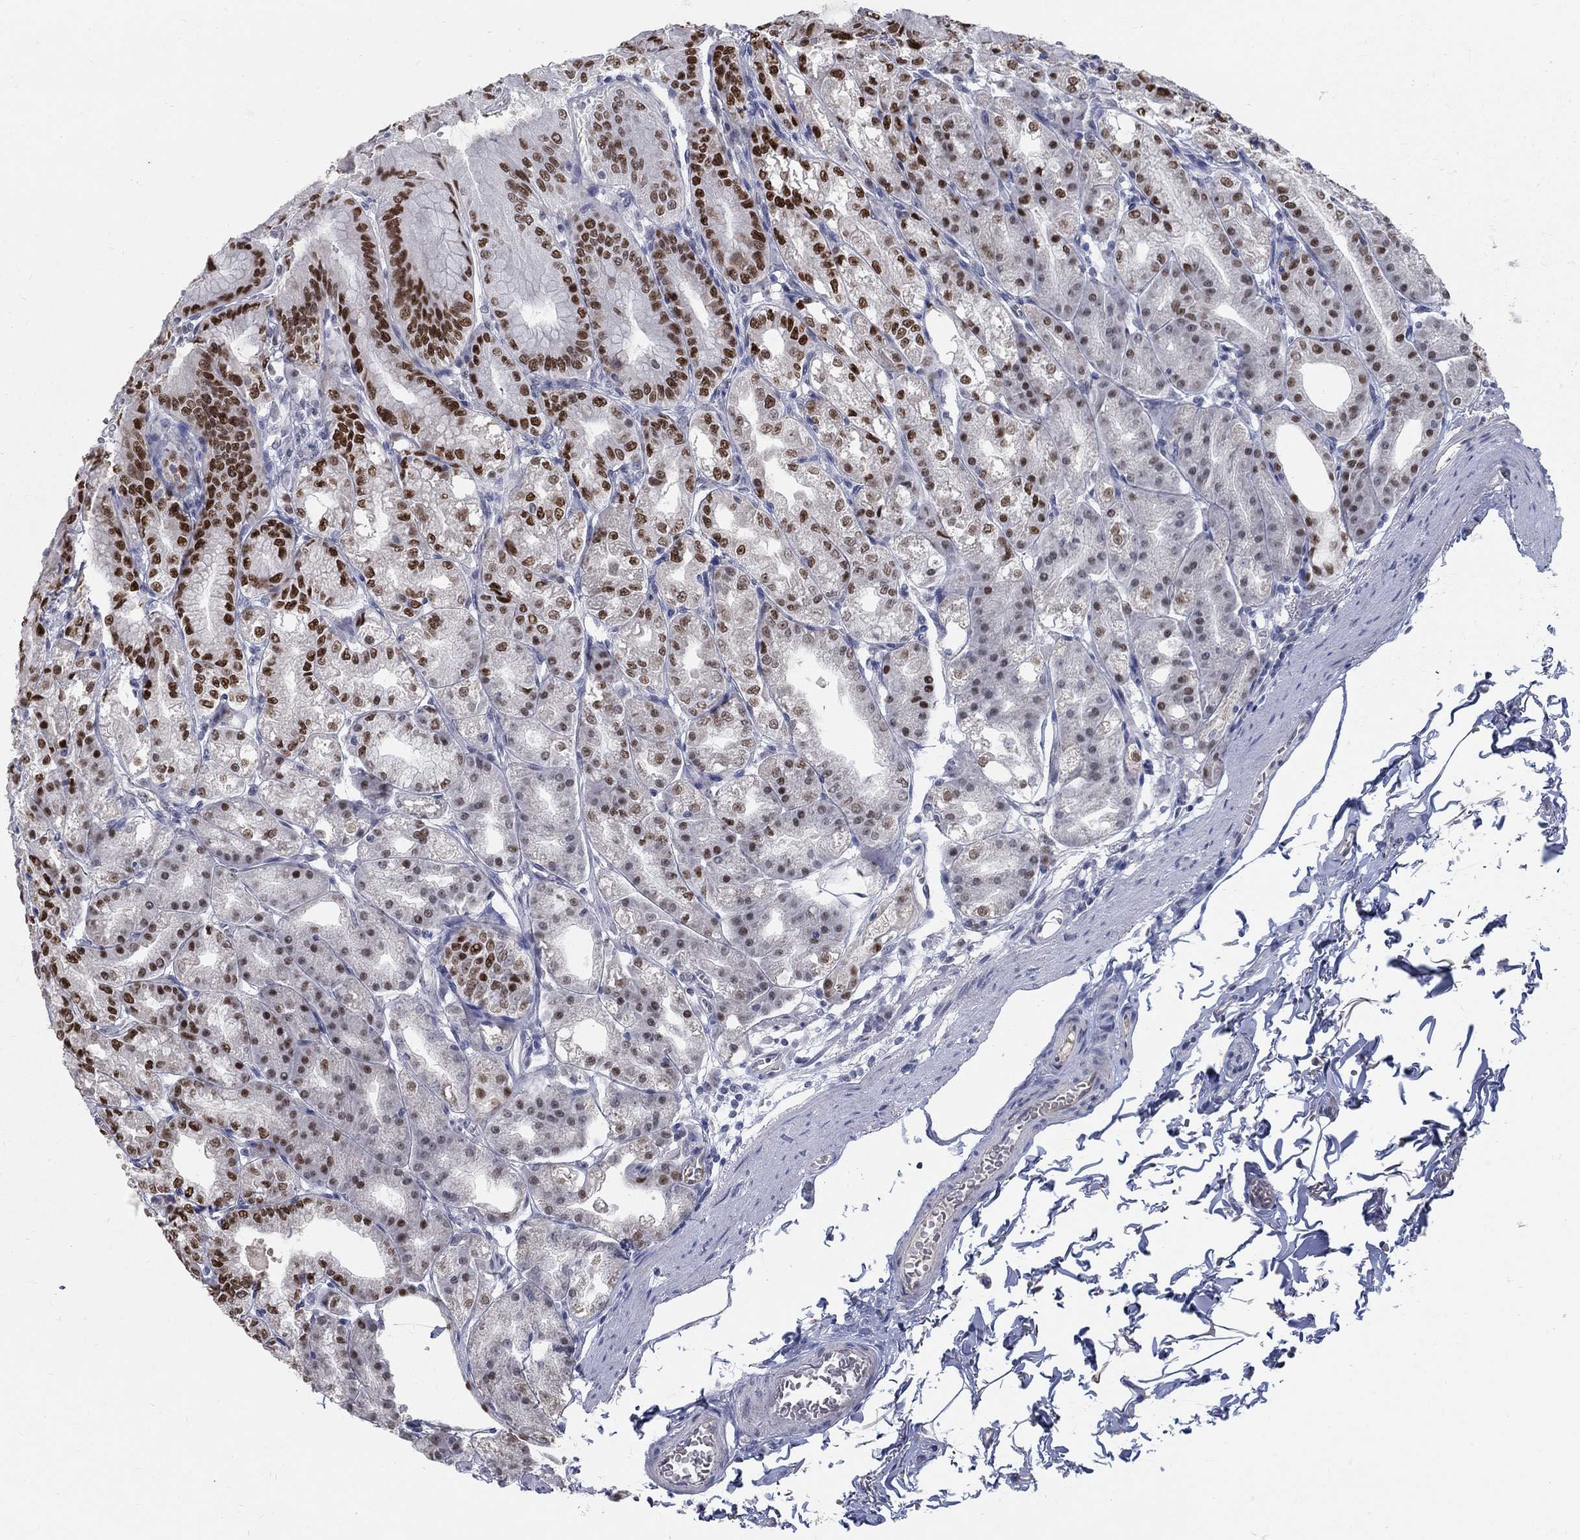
{"staining": {"intensity": "strong", "quantity": ">75%", "location": "nuclear"}, "tissue": "stomach", "cell_type": "Glandular cells", "image_type": "normal", "snomed": [{"axis": "morphology", "description": "Normal tissue, NOS"}, {"axis": "topography", "description": "Stomach"}], "caption": "An IHC image of normal tissue is shown. Protein staining in brown highlights strong nuclear positivity in stomach within glandular cells.", "gene": "GCFC2", "patient": {"sex": "male", "age": 71}}